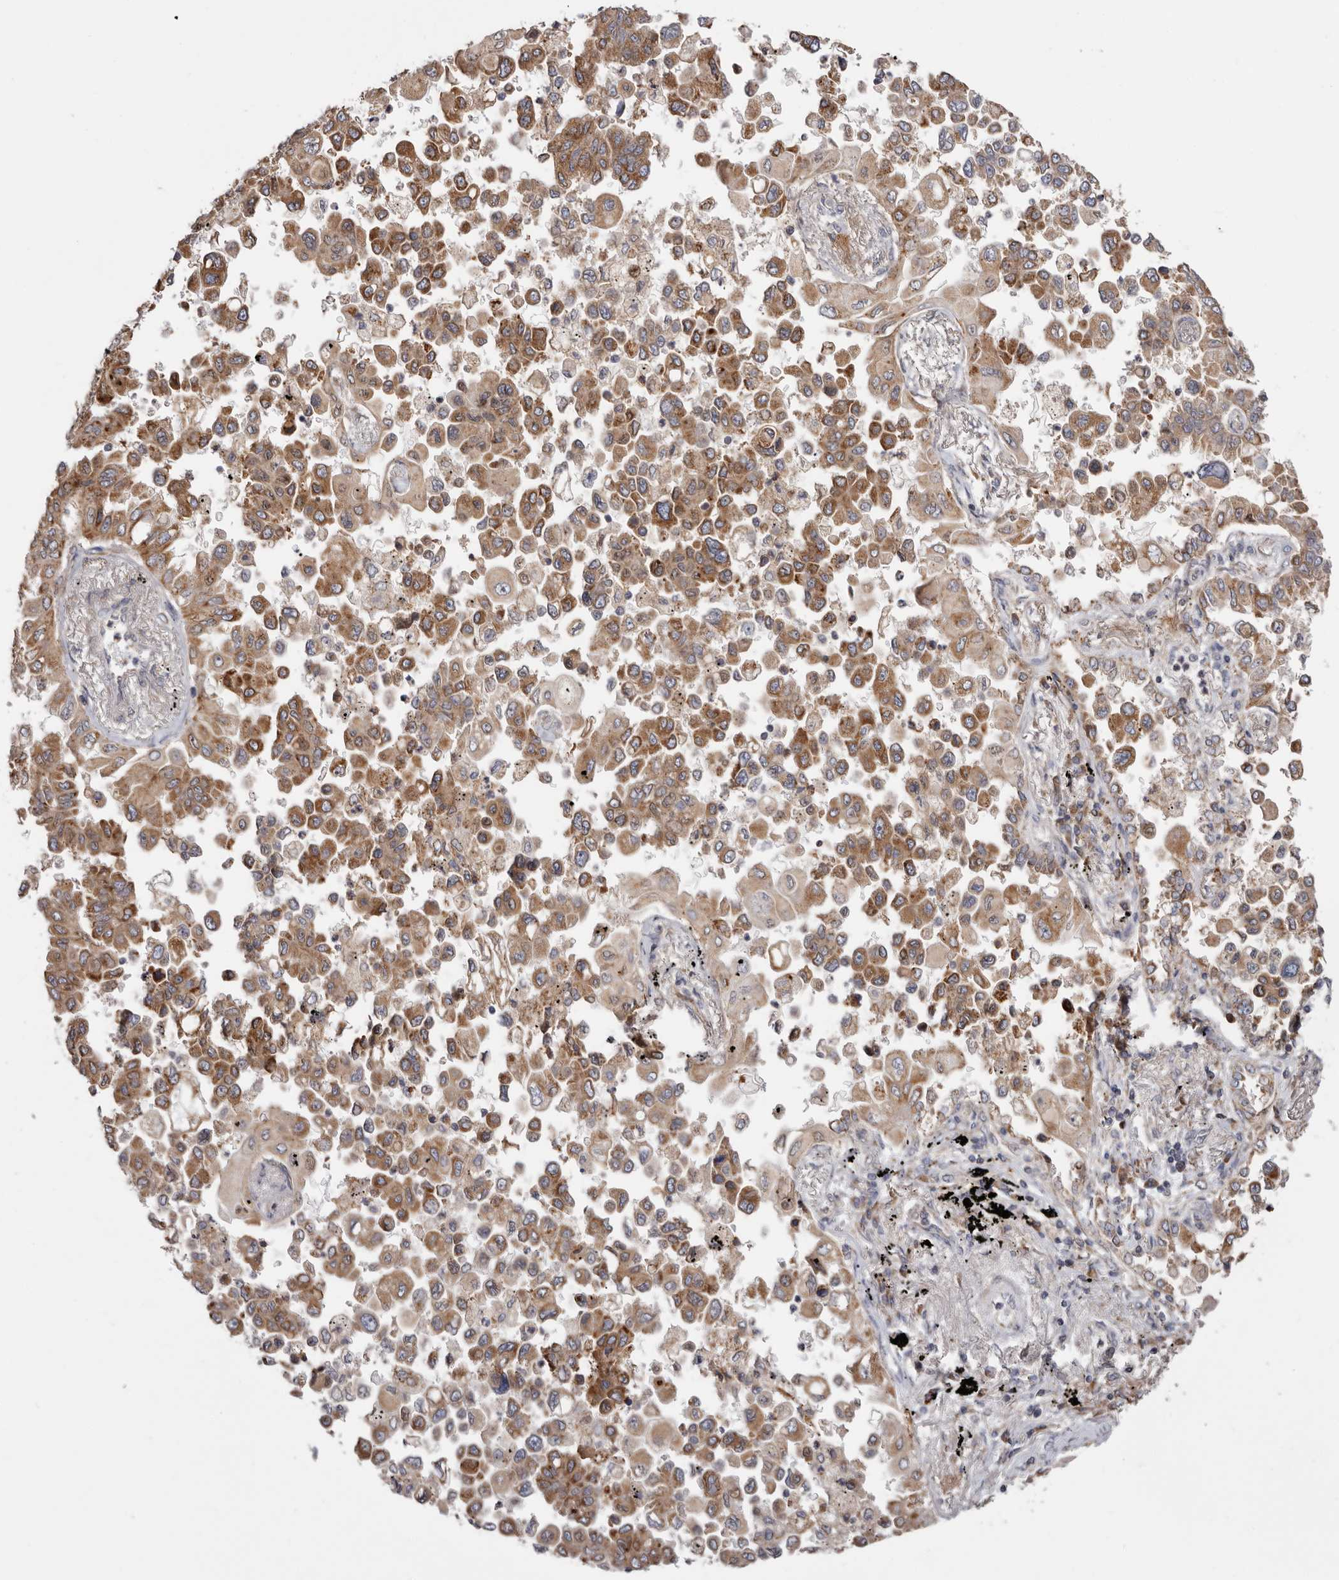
{"staining": {"intensity": "moderate", "quantity": ">75%", "location": "cytoplasmic/membranous"}, "tissue": "lung cancer", "cell_type": "Tumor cells", "image_type": "cancer", "snomed": [{"axis": "morphology", "description": "Adenocarcinoma, NOS"}, {"axis": "topography", "description": "Lung"}], "caption": "A photomicrograph of human lung cancer (adenocarcinoma) stained for a protein exhibits moderate cytoplasmic/membranous brown staining in tumor cells.", "gene": "TMUB1", "patient": {"sex": "female", "age": 67}}